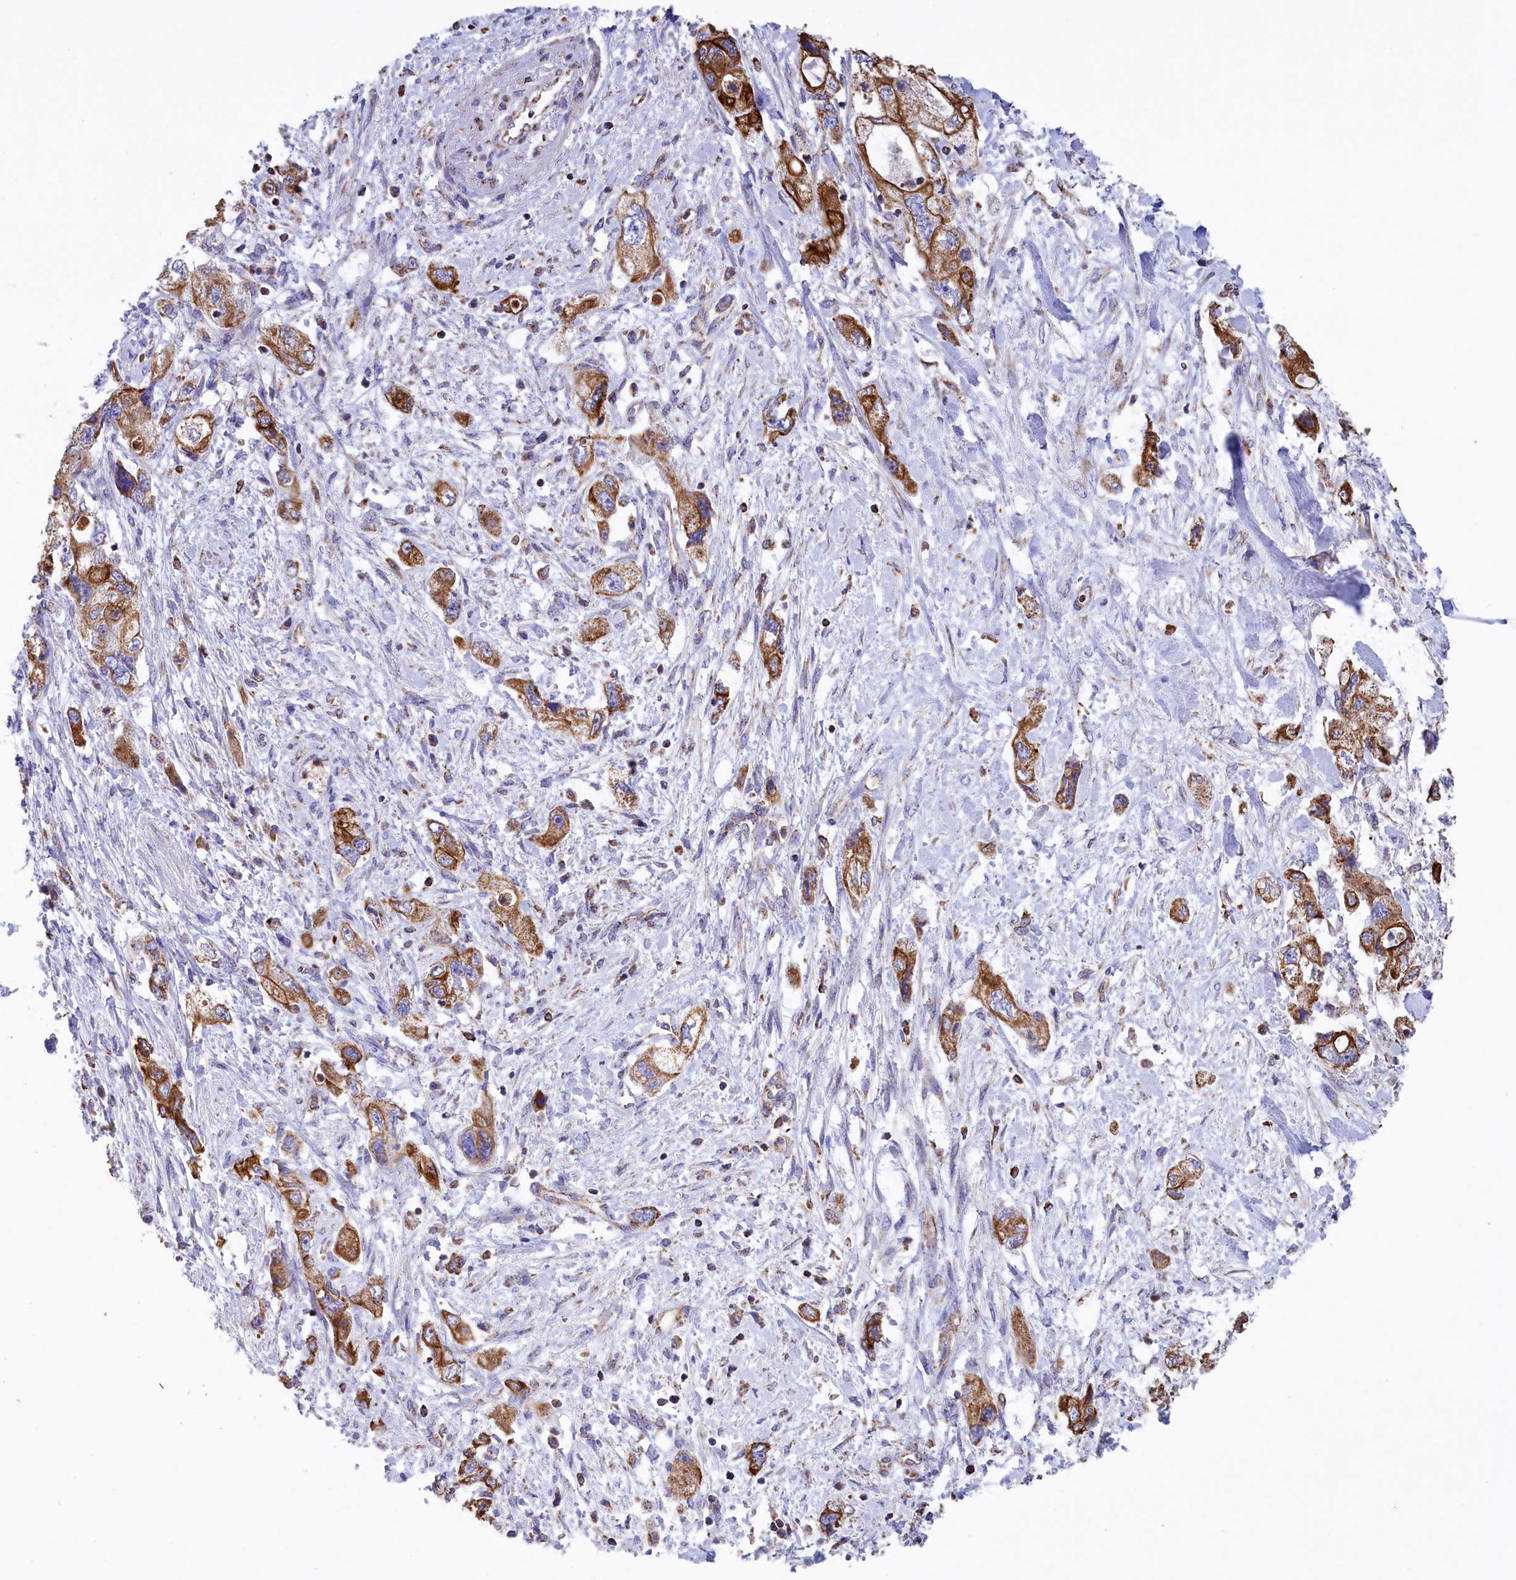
{"staining": {"intensity": "moderate", "quantity": ">75%", "location": "cytoplasmic/membranous"}, "tissue": "pancreatic cancer", "cell_type": "Tumor cells", "image_type": "cancer", "snomed": [{"axis": "morphology", "description": "Adenocarcinoma, NOS"}, {"axis": "topography", "description": "Pancreas"}], "caption": "A brown stain highlights moderate cytoplasmic/membranous expression of a protein in pancreatic cancer tumor cells.", "gene": "GATB", "patient": {"sex": "female", "age": 73}}